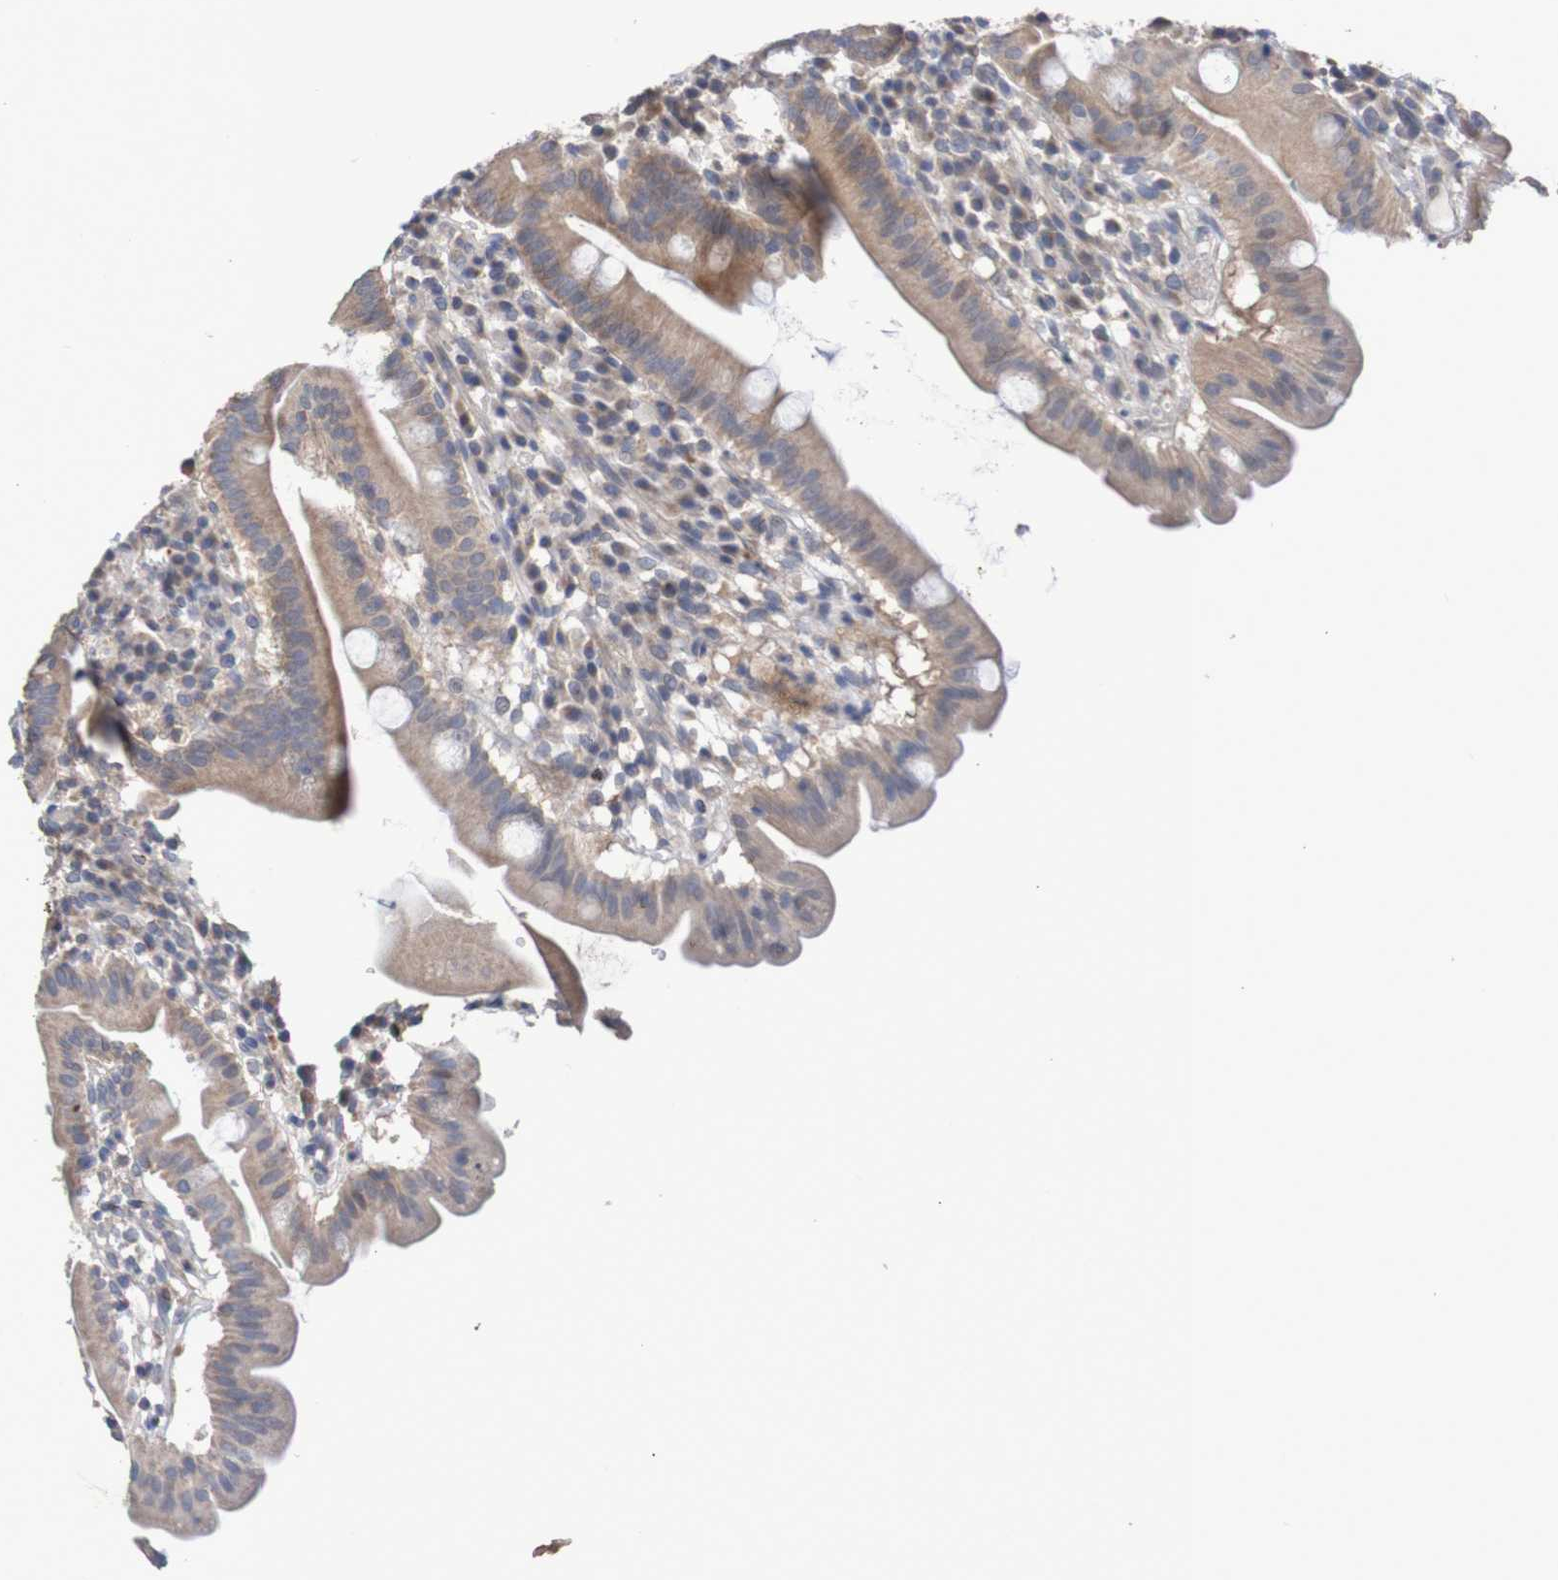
{"staining": {"intensity": "moderate", "quantity": ">75%", "location": "cytoplasmic/membranous"}, "tissue": "duodenum", "cell_type": "Glandular cells", "image_type": "normal", "snomed": [{"axis": "morphology", "description": "Normal tissue, NOS"}, {"axis": "topography", "description": "Duodenum"}], "caption": "The image demonstrates staining of benign duodenum, revealing moderate cytoplasmic/membranous protein expression (brown color) within glandular cells. (IHC, brightfield microscopy, high magnification).", "gene": "C3orf18", "patient": {"sex": "male", "age": 50}}